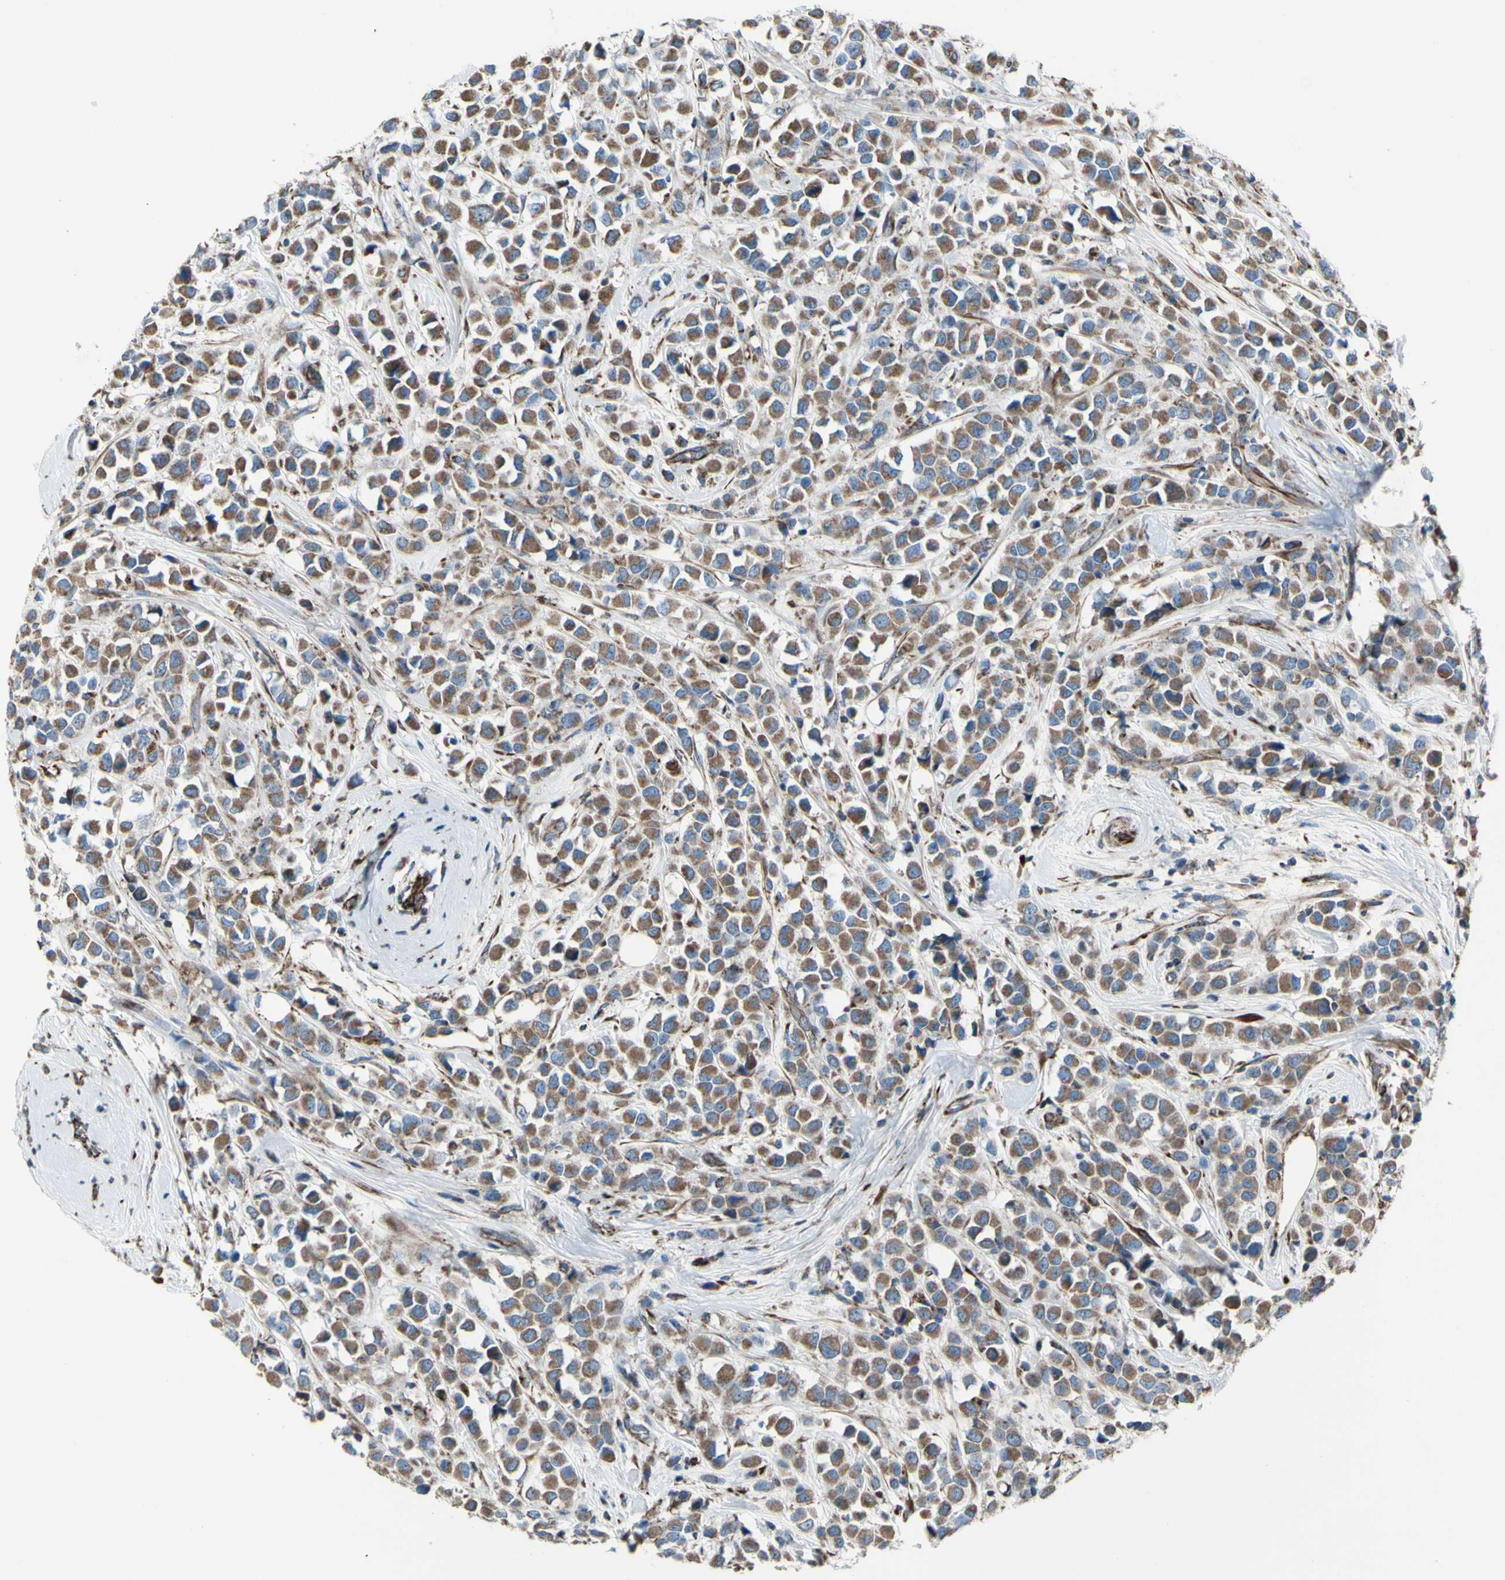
{"staining": {"intensity": "moderate", "quantity": ">75%", "location": "cytoplasmic/membranous"}, "tissue": "breast cancer", "cell_type": "Tumor cells", "image_type": "cancer", "snomed": [{"axis": "morphology", "description": "Duct carcinoma"}, {"axis": "topography", "description": "Breast"}], "caption": "Protein analysis of breast invasive ductal carcinoma tissue exhibits moderate cytoplasmic/membranous expression in about >75% of tumor cells. The protein of interest is stained brown, and the nuclei are stained in blue (DAB IHC with brightfield microscopy, high magnification).", "gene": "EMC7", "patient": {"sex": "female", "age": 61}}